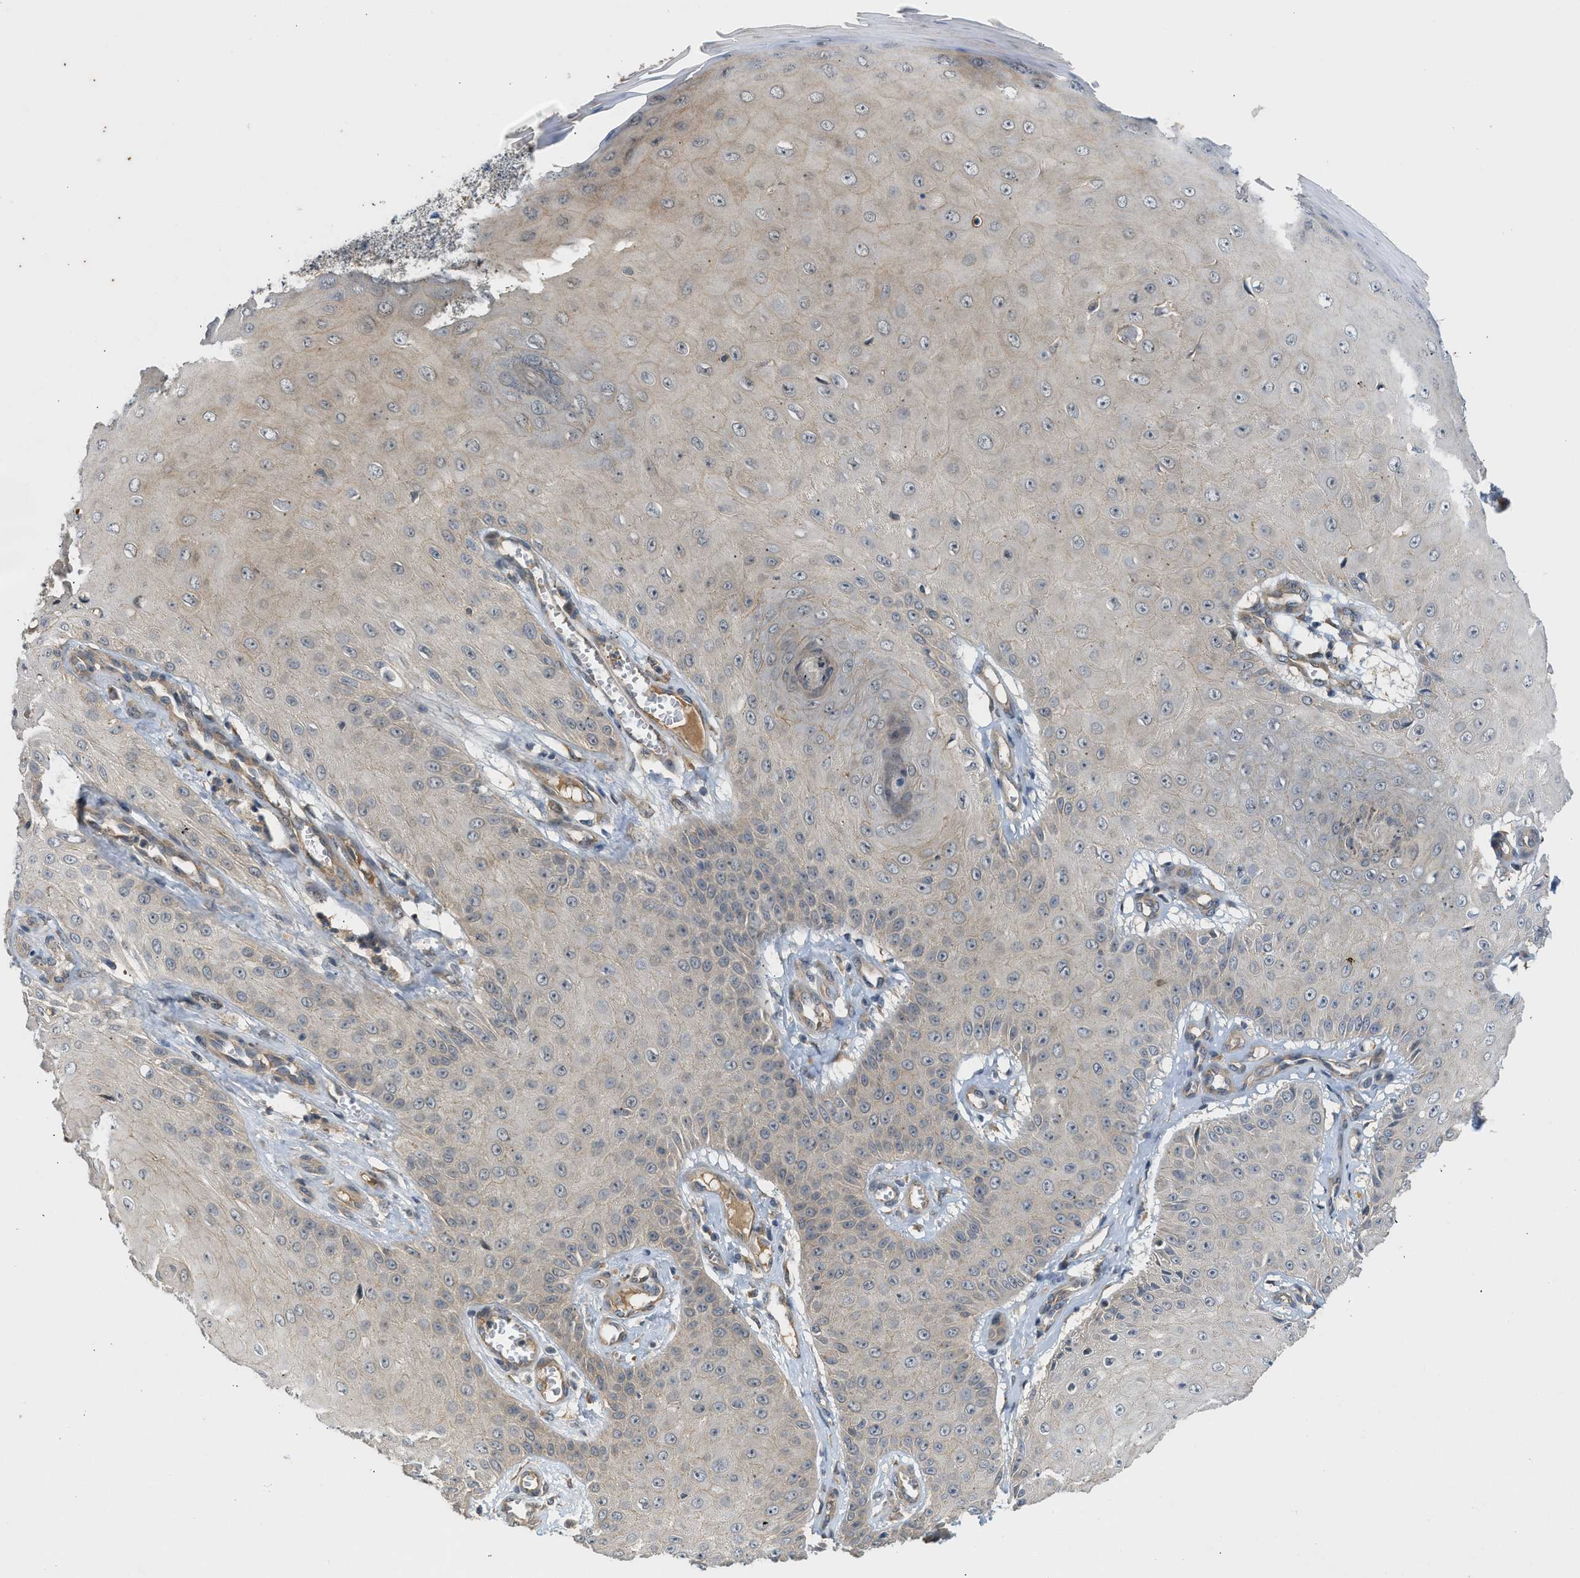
{"staining": {"intensity": "weak", "quantity": "<25%", "location": "cytoplasmic/membranous,nuclear"}, "tissue": "skin cancer", "cell_type": "Tumor cells", "image_type": "cancer", "snomed": [{"axis": "morphology", "description": "Squamous cell carcinoma, NOS"}, {"axis": "topography", "description": "Skin"}], "caption": "Tumor cells are negative for protein expression in human skin cancer (squamous cell carcinoma).", "gene": "ADCY8", "patient": {"sex": "male", "age": 74}}